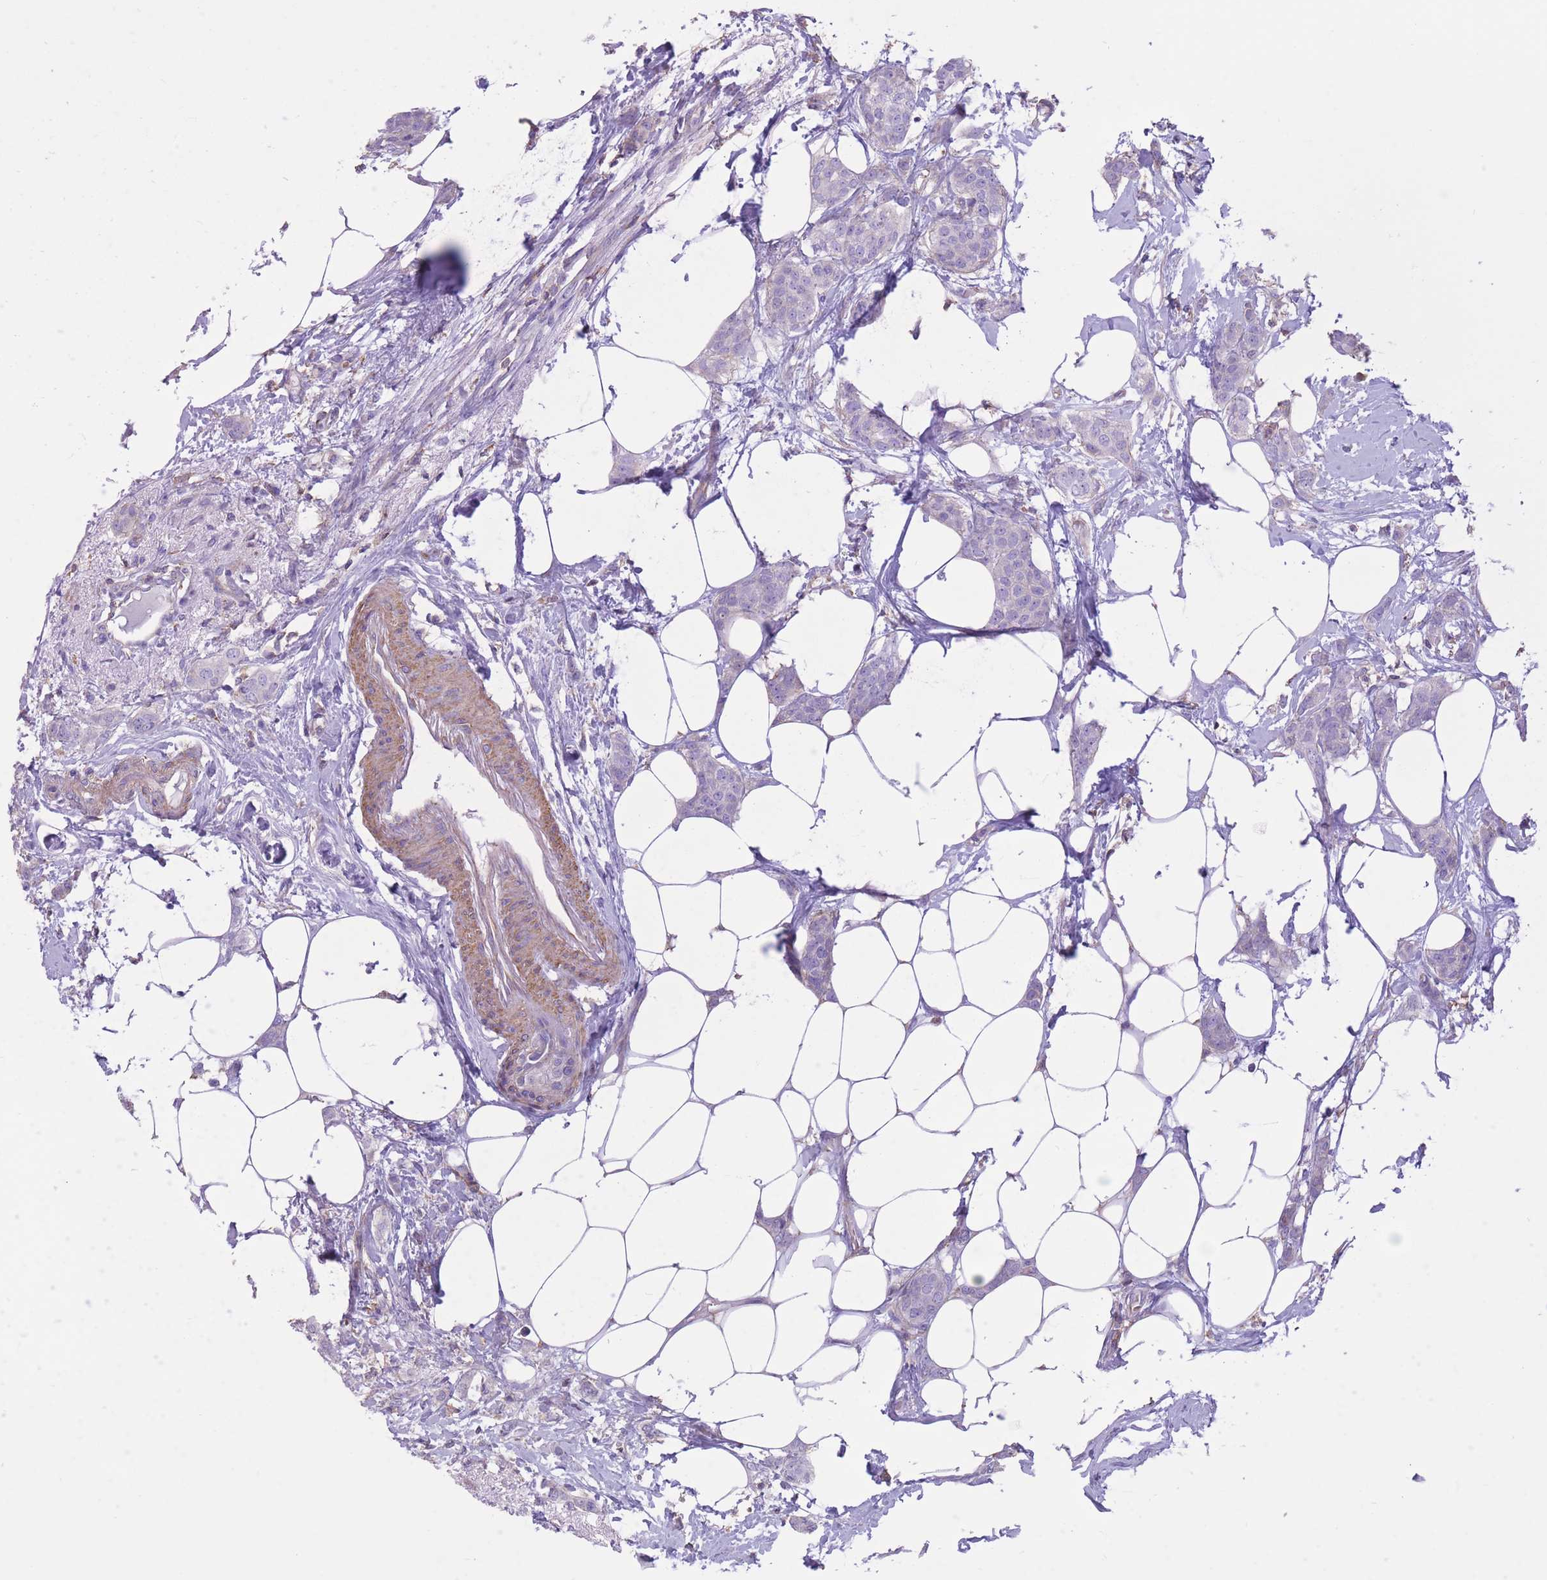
{"staining": {"intensity": "negative", "quantity": "none", "location": "none"}, "tissue": "breast cancer", "cell_type": "Tumor cells", "image_type": "cancer", "snomed": [{"axis": "morphology", "description": "Duct carcinoma"}, {"axis": "topography", "description": "Breast"}], "caption": "This is an immunohistochemistry image of human breast cancer. There is no positivity in tumor cells.", "gene": "PDHA1", "patient": {"sex": "female", "age": 72}}